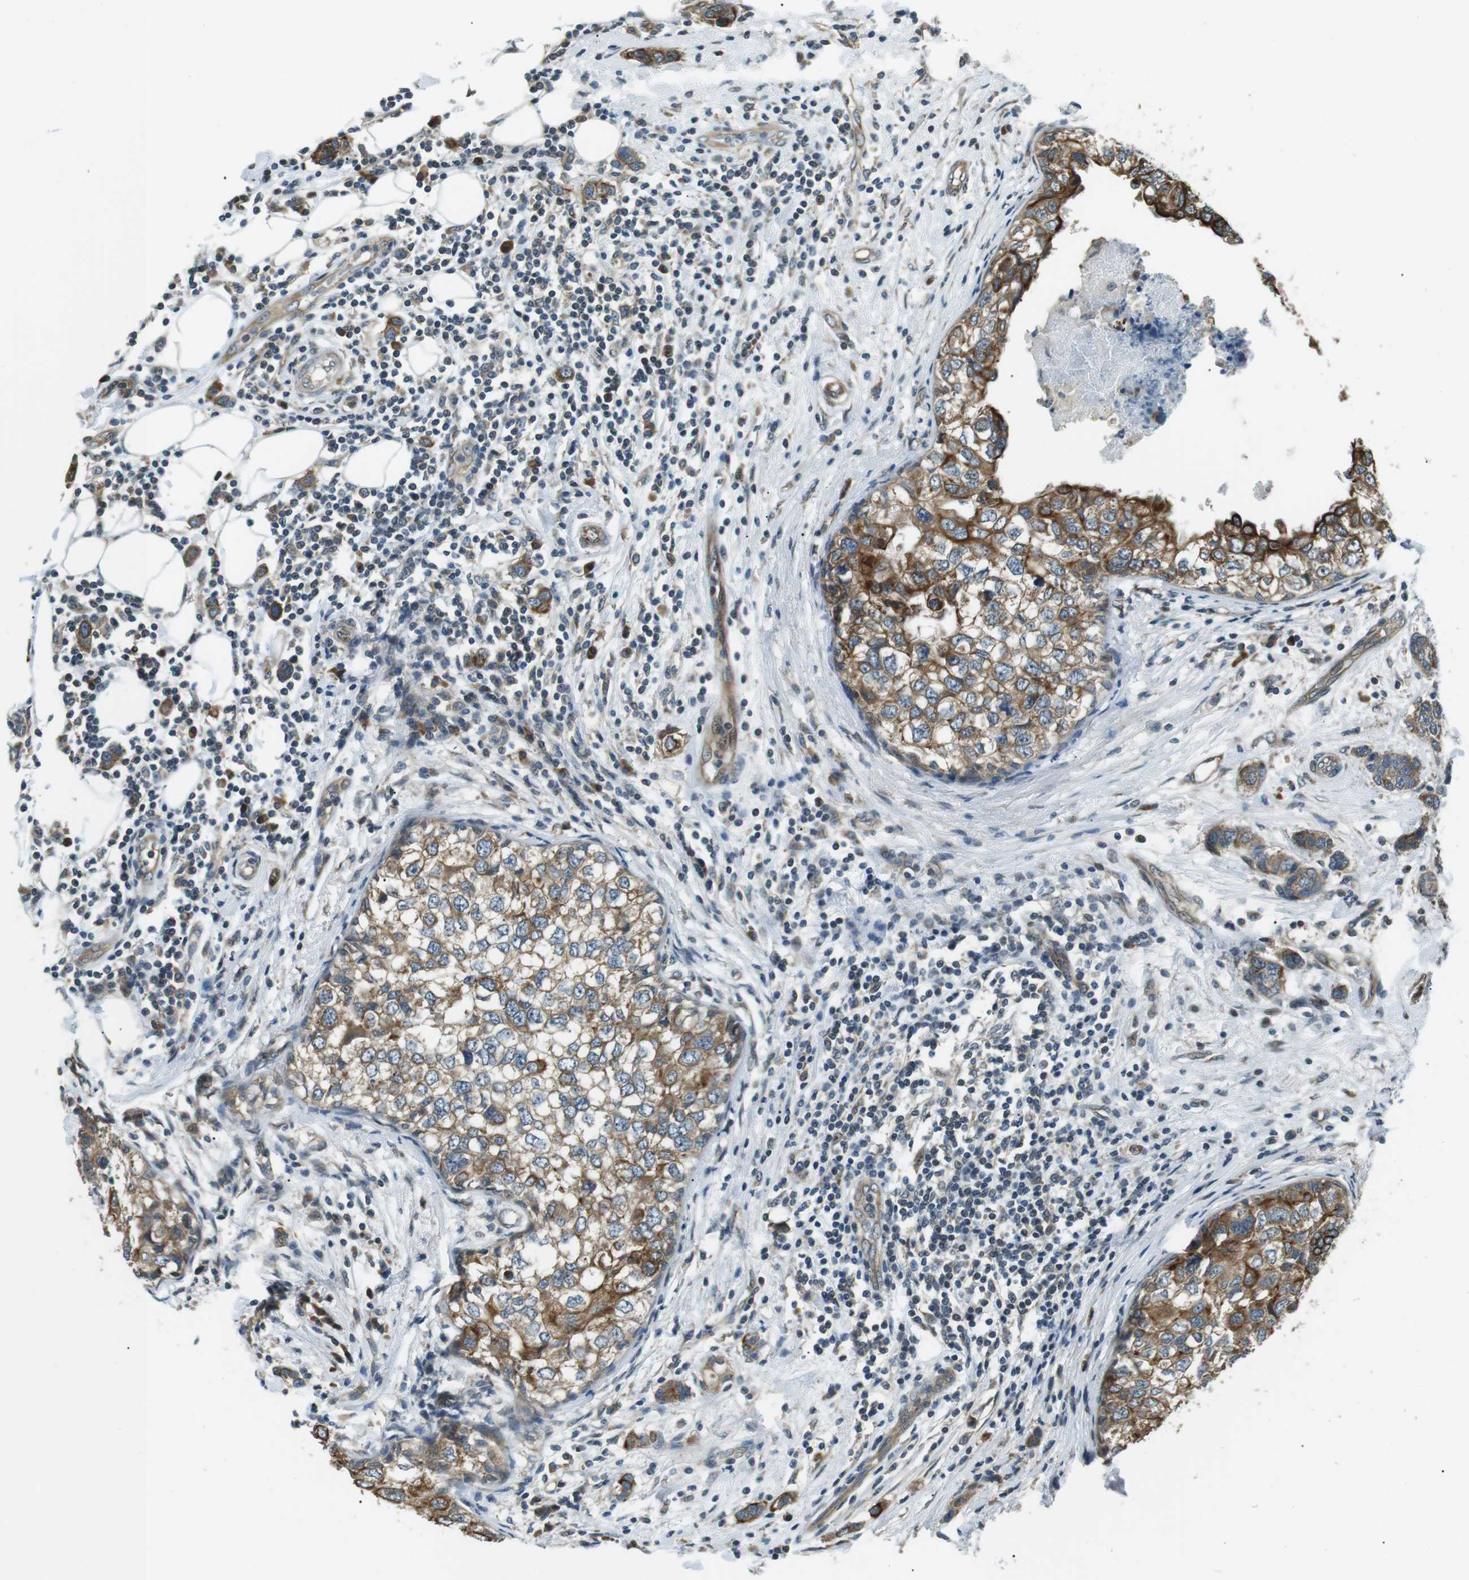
{"staining": {"intensity": "moderate", "quantity": ">75%", "location": "cytoplasmic/membranous"}, "tissue": "breast cancer", "cell_type": "Tumor cells", "image_type": "cancer", "snomed": [{"axis": "morphology", "description": "Duct carcinoma"}, {"axis": "topography", "description": "Breast"}], "caption": "This is a micrograph of immunohistochemistry staining of breast cancer (infiltrating ductal carcinoma), which shows moderate expression in the cytoplasmic/membranous of tumor cells.", "gene": "TMEM74", "patient": {"sex": "female", "age": 50}}